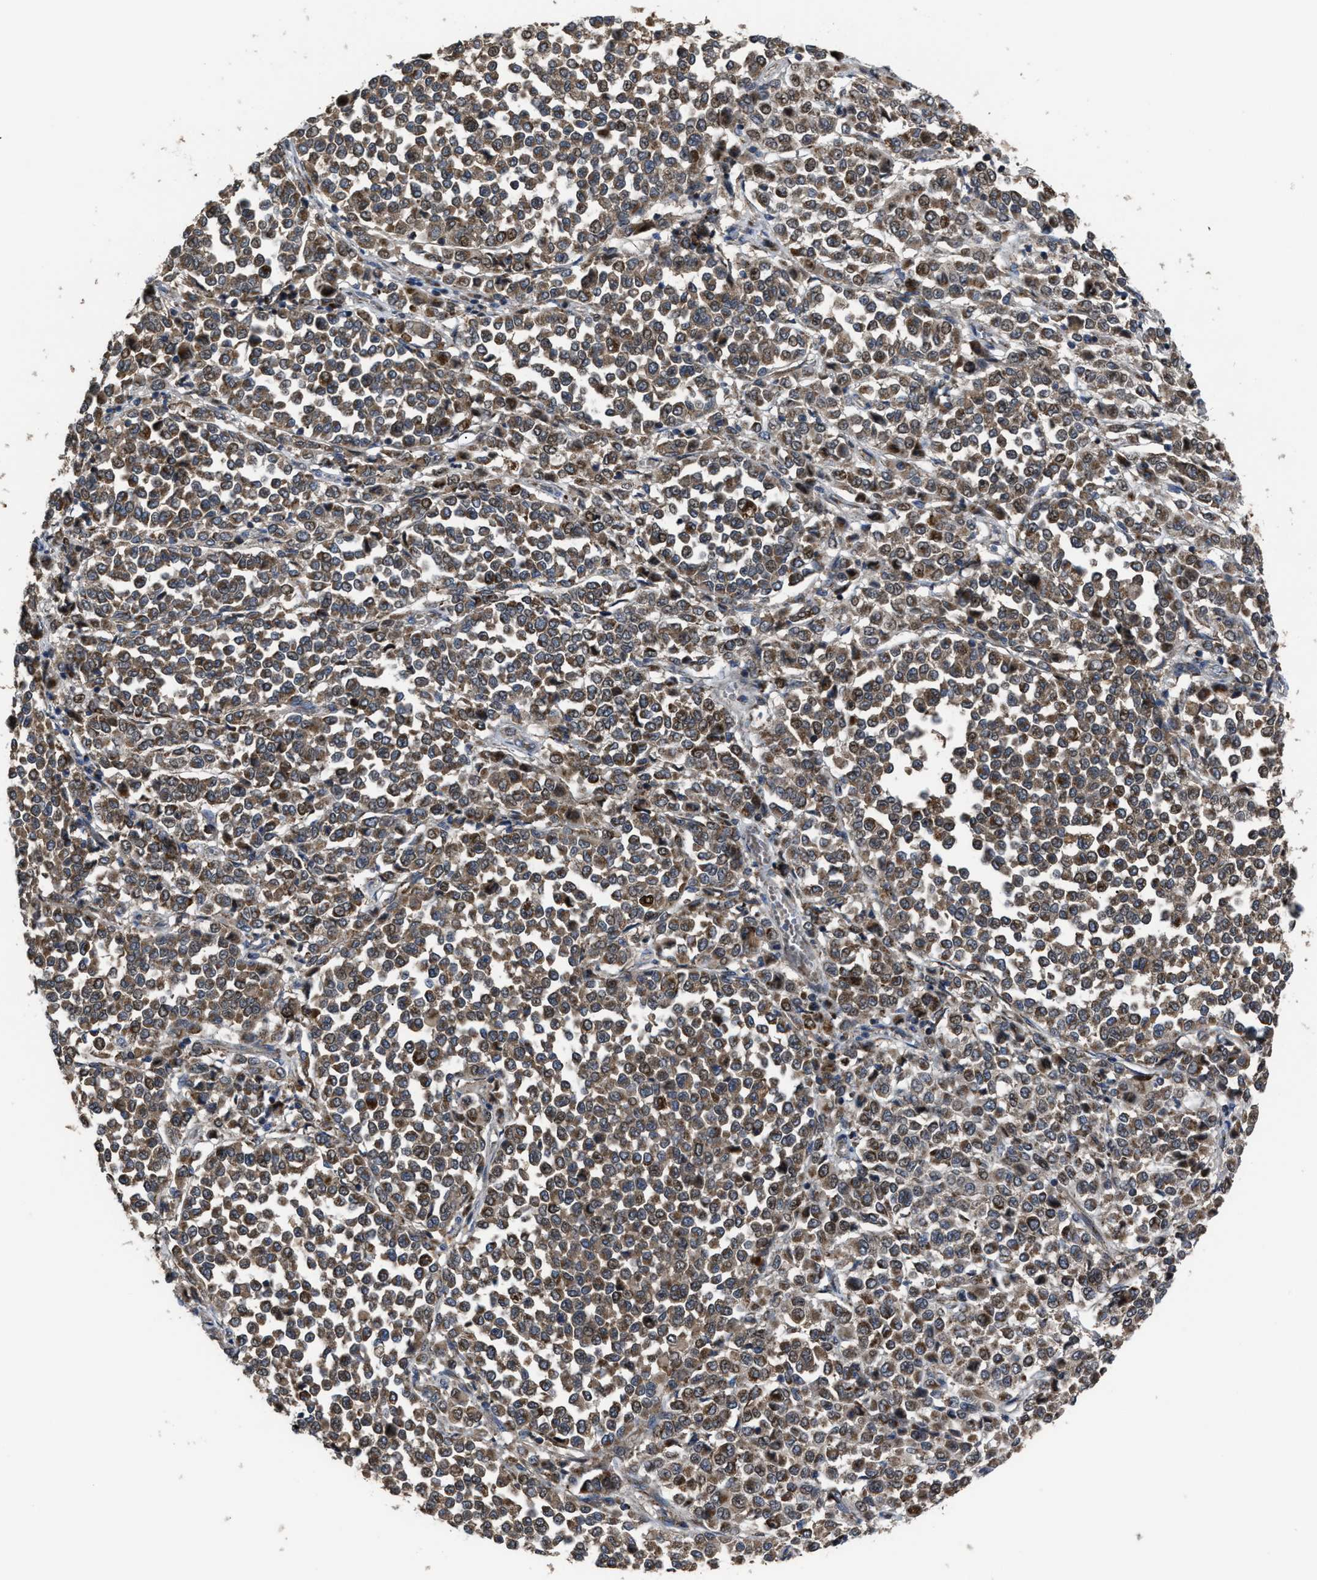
{"staining": {"intensity": "moderate", "quantity": ">75%", "location": "cytoplasmic/membranous"}, "tissue": "melanoma", "cell_type": "Tumor cells", "image_type": "cancer", "snomed": [{"axis": "morphology", "description": "Malignant melanoma, Metastatic site"}, {"axis": "topography", "description": "Pancreas"}], "caption": "Melanoma stained for a protein (brown) displays moderate cytoplasmic/membranous positive staining in approximately >75% of tumor cells.", "gene": "PASK", "patient": {"sex": "female", "age": 30}}